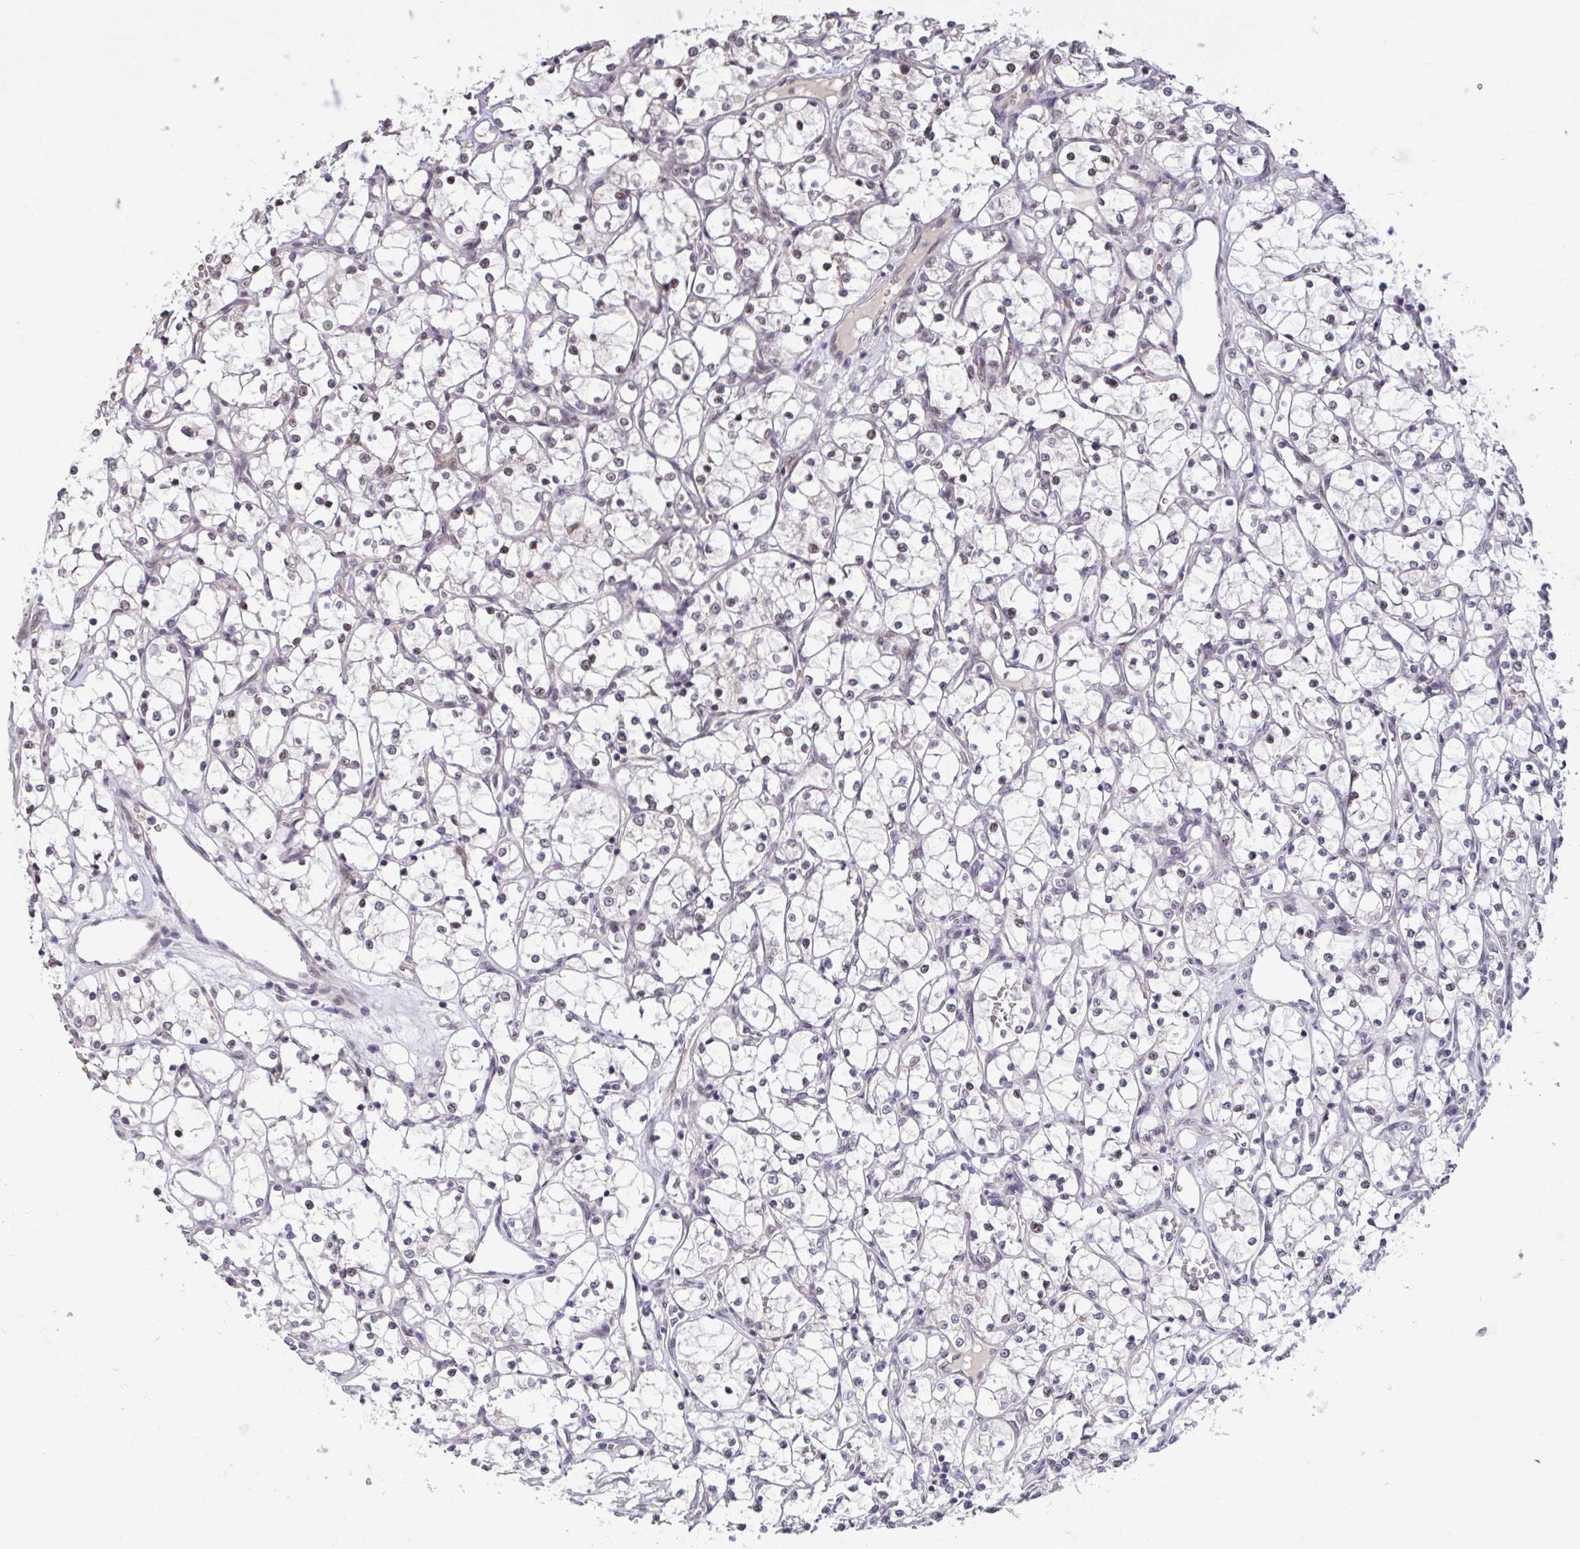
{"staining": {"intensity": "negative", "quantity": "none", "location": "none"}, "tissue": "renal cancer", "cell_type": "Tumor cells", "image_type": "cancer", "snomed": [{"axis": "morphology", "description": "Adenocarcinoma, NOS"}, {"axis": "topography", "description": "Kidney"}], "caption": "Immunohistochemical staining of renal cancer displays no significant positivity in tumor cells.", "gene": "ZNF414", "patient": {"sex": "female", "age": 69}}